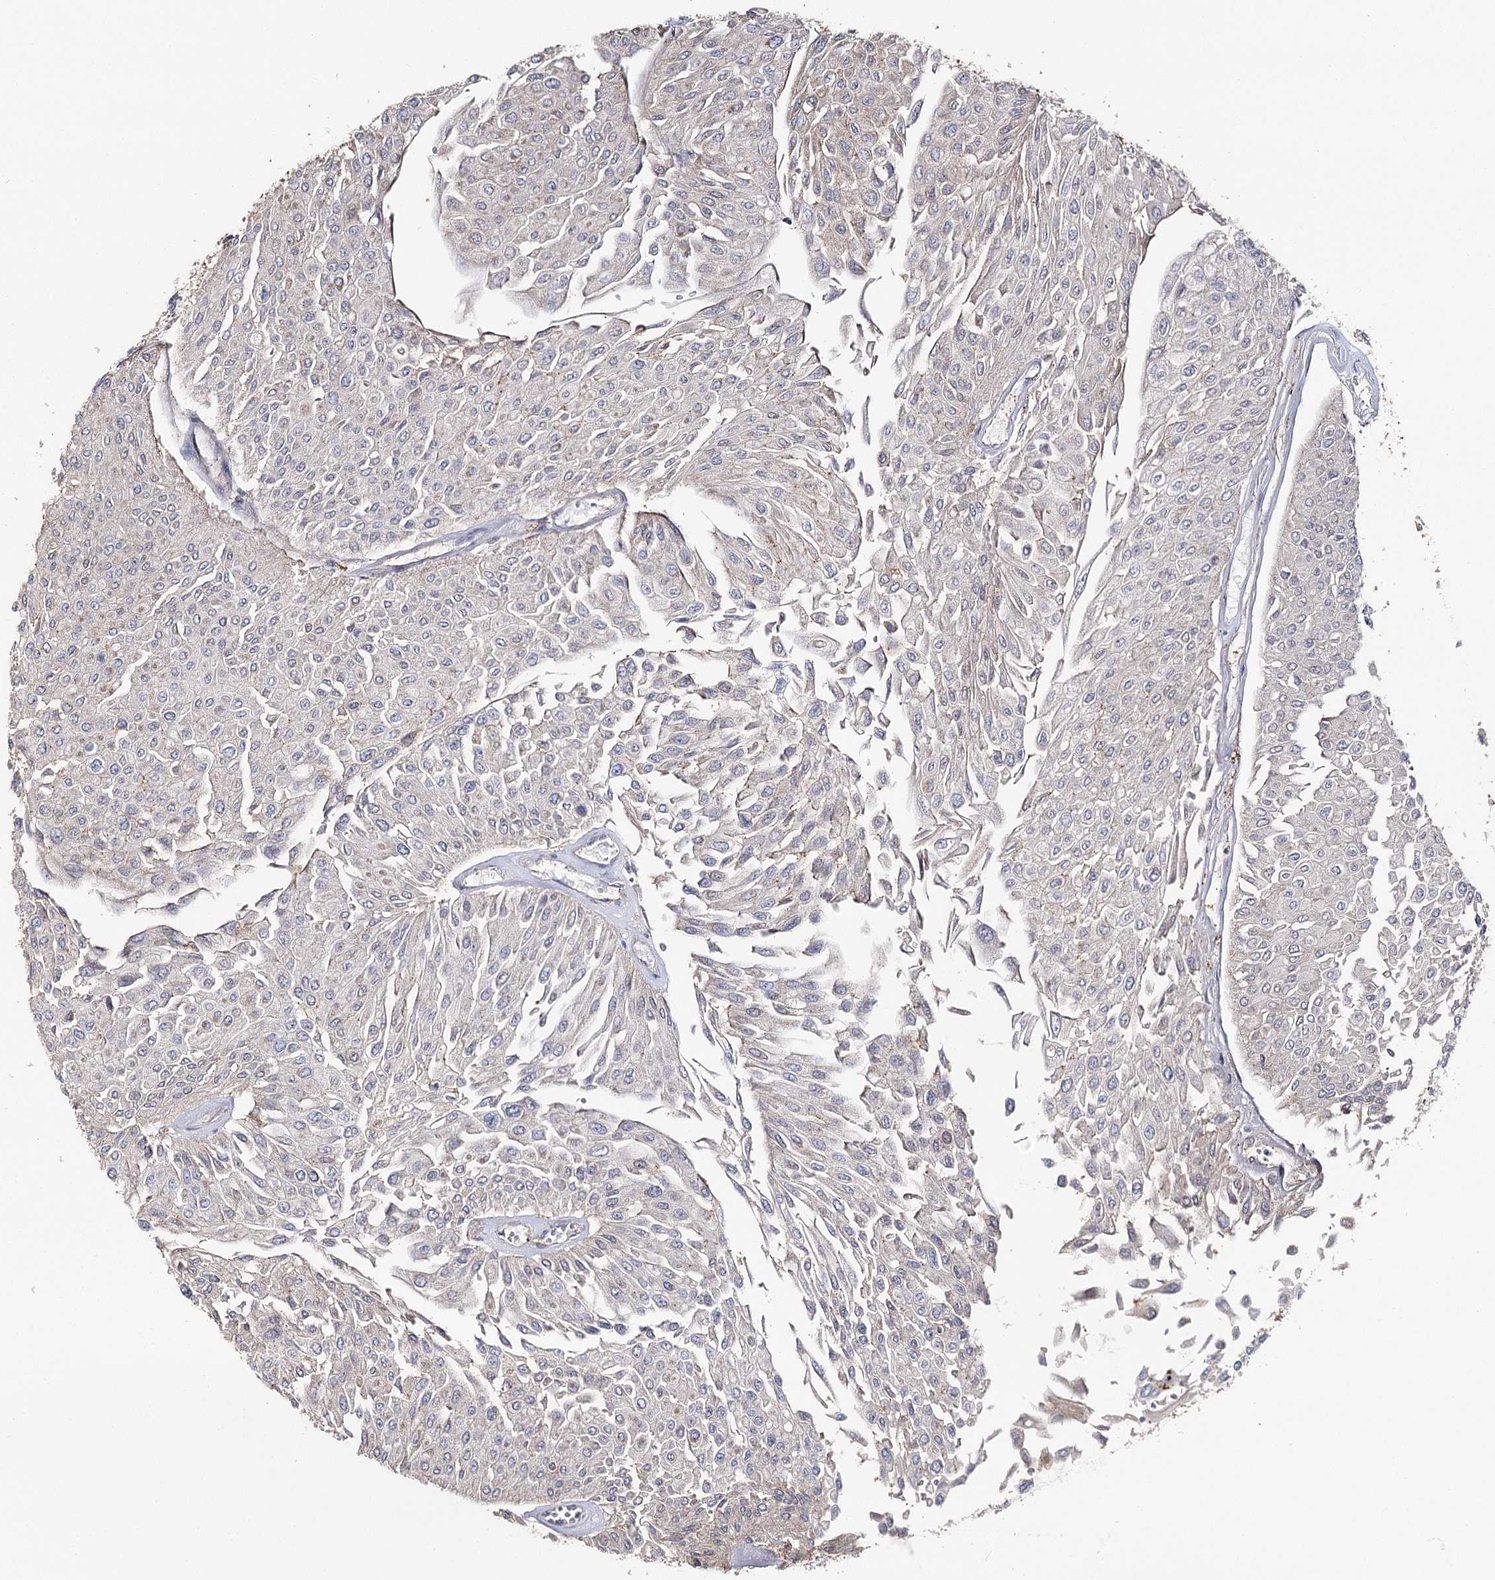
{"staining": {"intensity": "negative", "quantity": "none", "location": "none"}, "tissue": "urothelial cancer", "cell_type": "Tumor cells", "image_type": "cancer", "snomed": [{"axis": "morphology", "description": "Urothelial carcinoma, Low grade"}, {"axis": "topography", "description": "Urinary bladder"}], "caption": "DAB (3,3'-diaminobenzidine) immunohistochemical staining of urothelial cancer reveals no significant expression in tumor cells. Nuclei are stained in blue.", "gene": "SEC24B", "patient": {"sex": "male", "age": 67}}